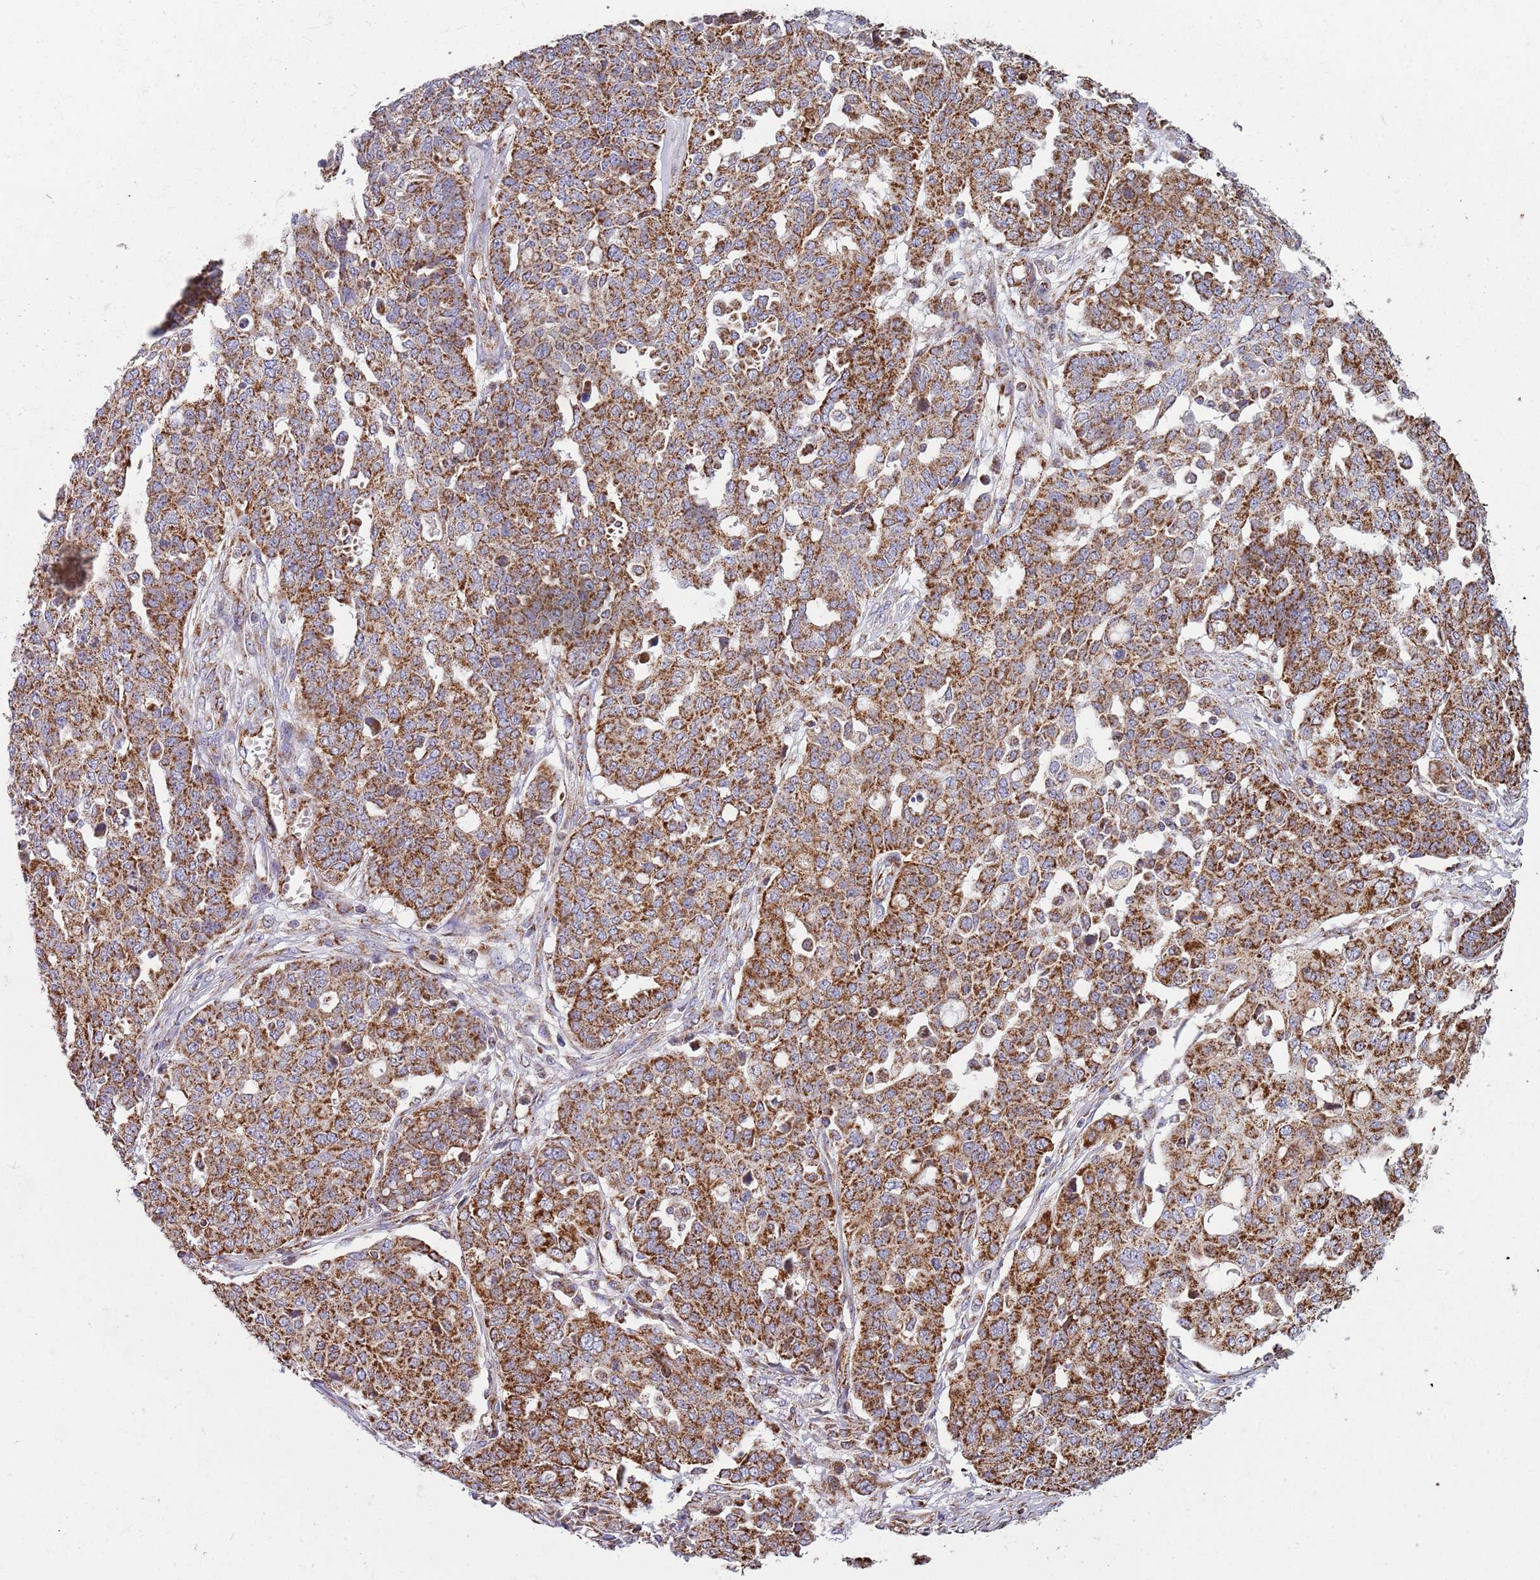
{"staining": {"intensity": "strong", "quantity": ">75%", "location": "cytoplasmic/membranous"}, "tissue": "ovarian cancer", "cell_type": "Tumor cells", "image_type": "cancer", "snomed": [{"axis": "morphology", "description": "Cystadenocarcinoma, serous, NOS"}, {"axis": "topography", "description": "Soft tissue"}, {"axis": "topography", "description": "Ovary"}], "caption": "High-power microscopy captured an IHC image of serous cystadenocarcinoma (ovarian), revealing strong cytoplasmic/membranous expression in approximately >75% of tumor cells.", "gene": "VPS16", "patient": {"sex": "female", "age": 57}}